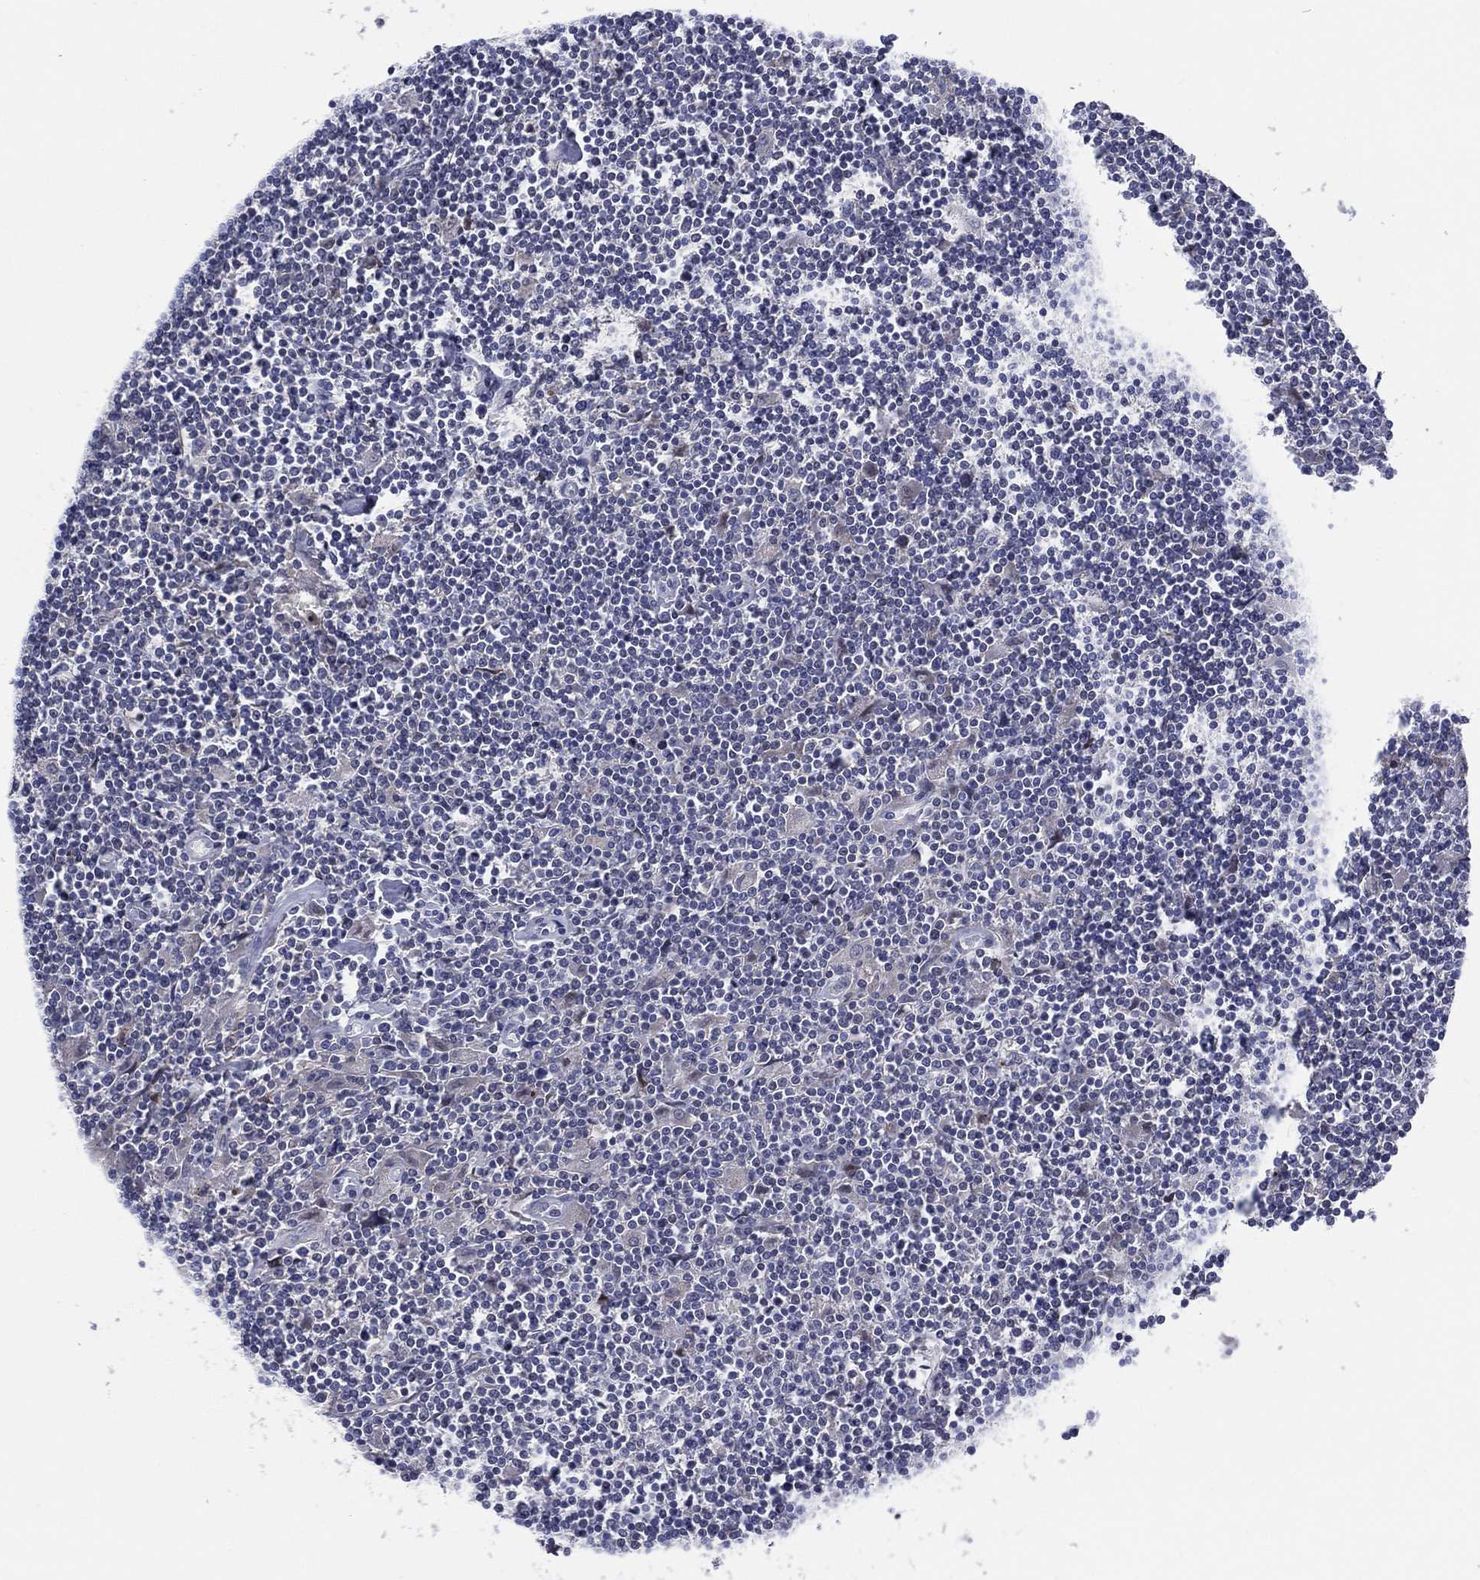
{"staining": {"intensity": "negative", "quantity": "none", "location": "none"}, "tissue": "lymphoma", "cell_type": "Tumor cells", "image_type": "cancer", "snomed": [{"axis": "morphology", "description": "Hodgkin's disease, NOS"}, {"axis": "topography", "description": "Lymph node"}], "caption": "Immunohistochemistry photomicrograph of Hodgkin's disease stained for a protein (brown), which exhibits no expression in tumor cells.", "gene": "TRIM31", "patient": {"sex": "male", "age": 40}}